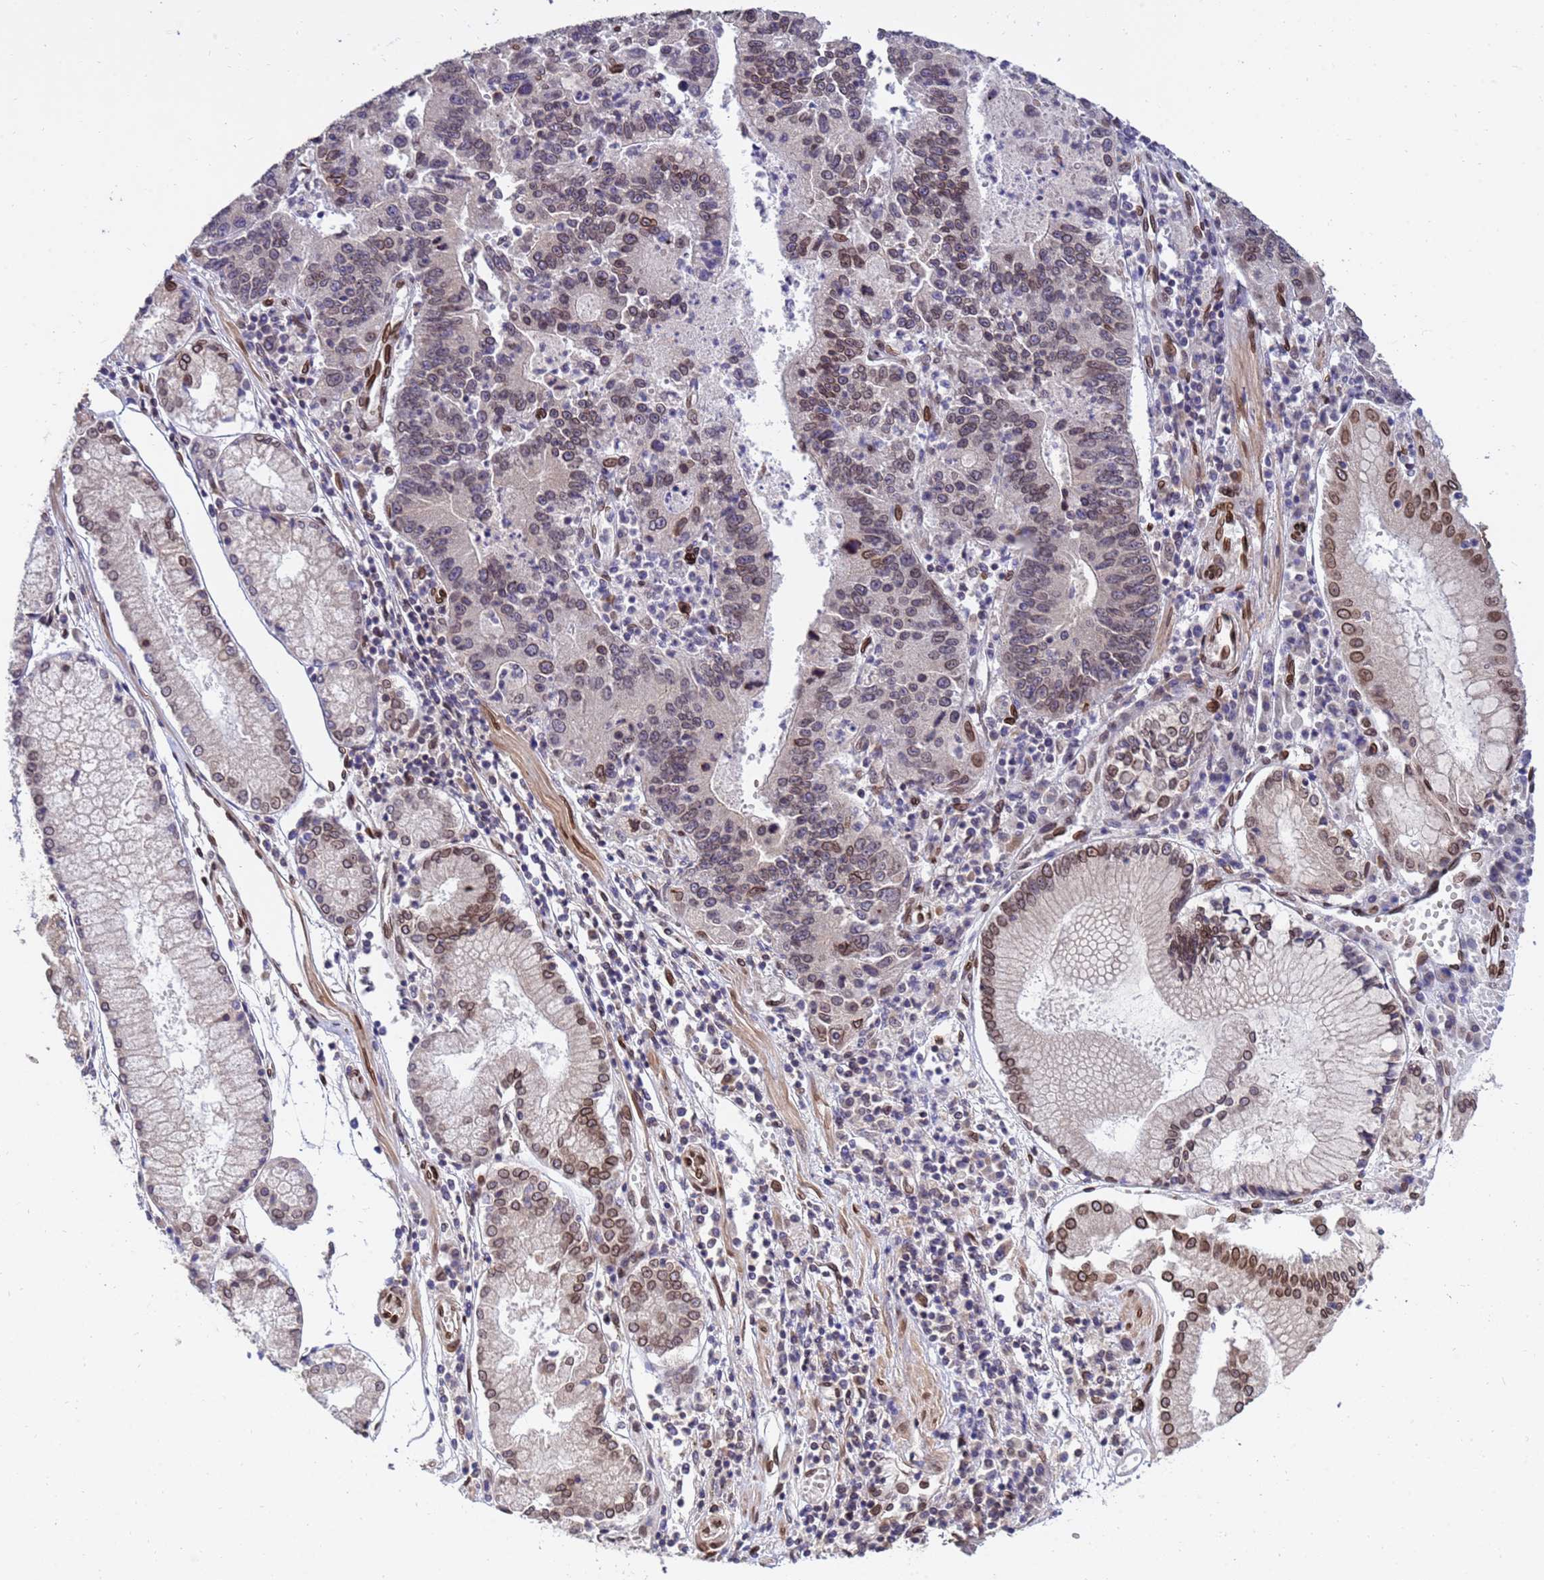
{"staining": {"intensity": "moderate", "quantity": "25%-75%", "location": "cytoplasmic/membranous,nuclear"}, "tissue": "stomach cancer", "cell_type": "Tumor cells", "image_type": "cancer", "snomed": [{"axis": "morphology", "description": "Adenocarcinoma, NOS"}, {"axis": "topography", "description": "Stomach"}], "caption": "Human adenocarcinoma (stomach) stained with a protein marker shows moderate staining in tumor cells.", "gene": "GPR135", "patient": {"sex": "male", "age": 59}}